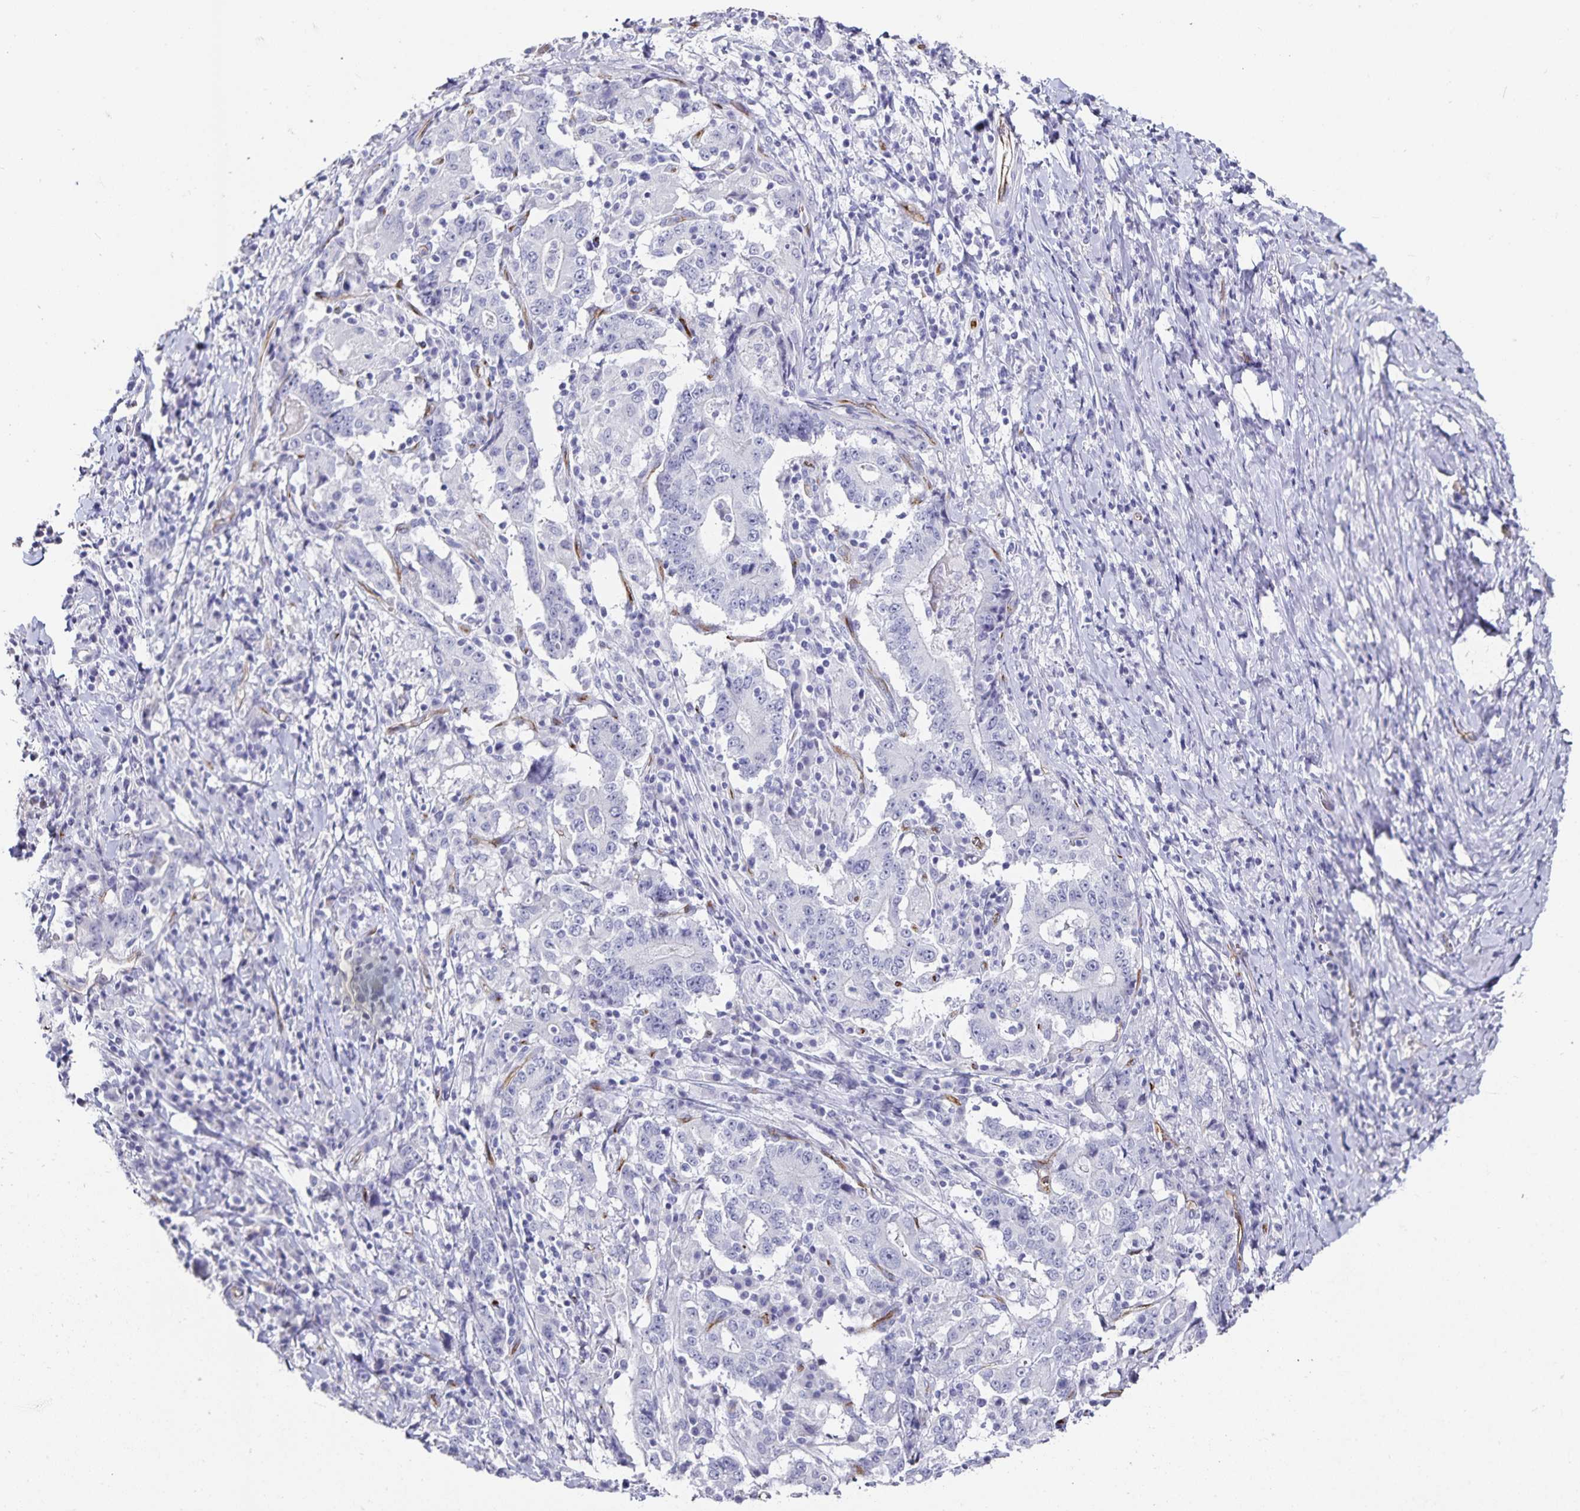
{"staining": {"intensity": "negative", "quantity": "none", "location": "none"}, "tissue": "stomach cancer", "cell_type": "Tumor cells", "image_type": "cancer", "snomed": [{"axis": "morphology", "description": "Normal tissue, NOS"}, {"axis": "morphology", "description": "Adenocarcinoma, NOS"}, {"axis": "topography", "description": "Stomach, upper"}, {"axis": "topography", "description": "Stomach"}], "caption": "IHC image of neoplastic tissue: stomach adenocarcinoma stained with DAB demonstrates no significant protein positivity in tumor cells.", "gene": "PODXL", "patient": {"sex": "male", "age": 59}}